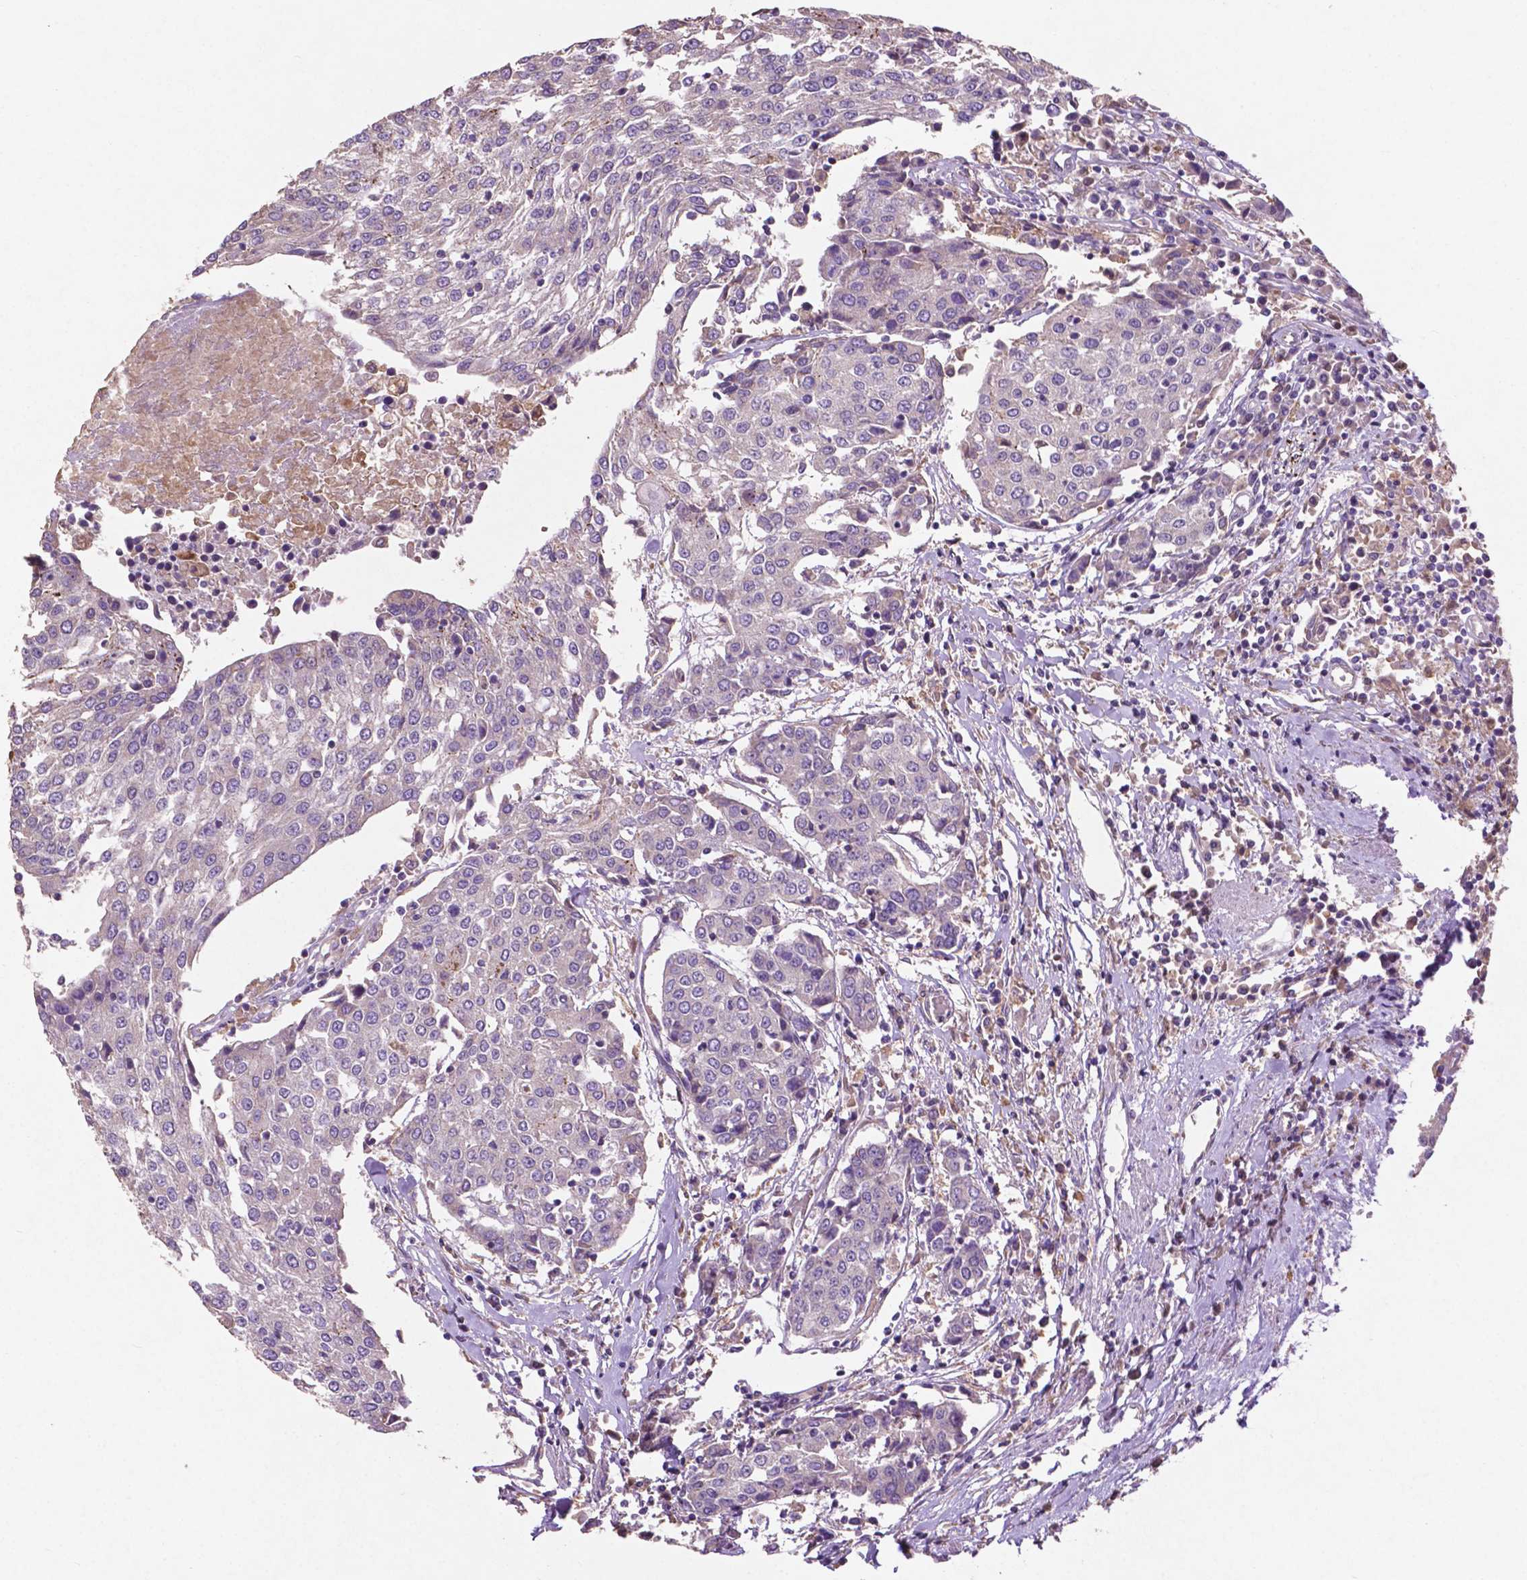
{"staining": {"intensity": "negative", "quantity": "none", "location": "none"}, "tissue": "urothelial cancer", "cell_type": "Tumor cells", "image_type": "cancer", "snomed": [{"axis": "morphology", "description": "Urothelial carcinoma, High grade"}, {"axis": "topography", "description": "Urinary bladder"}], "caption": "High magnification brightfield microscopy of urothelial carcinoma (high-grade) stained with DAB (3,3'-diaminobenzidine) (brown) and counterstained with hematoxylin (blue): tumor cells show no significant staining.", "gene": "MBTPS1", "patient": {"sex": "female", "age": 85}}